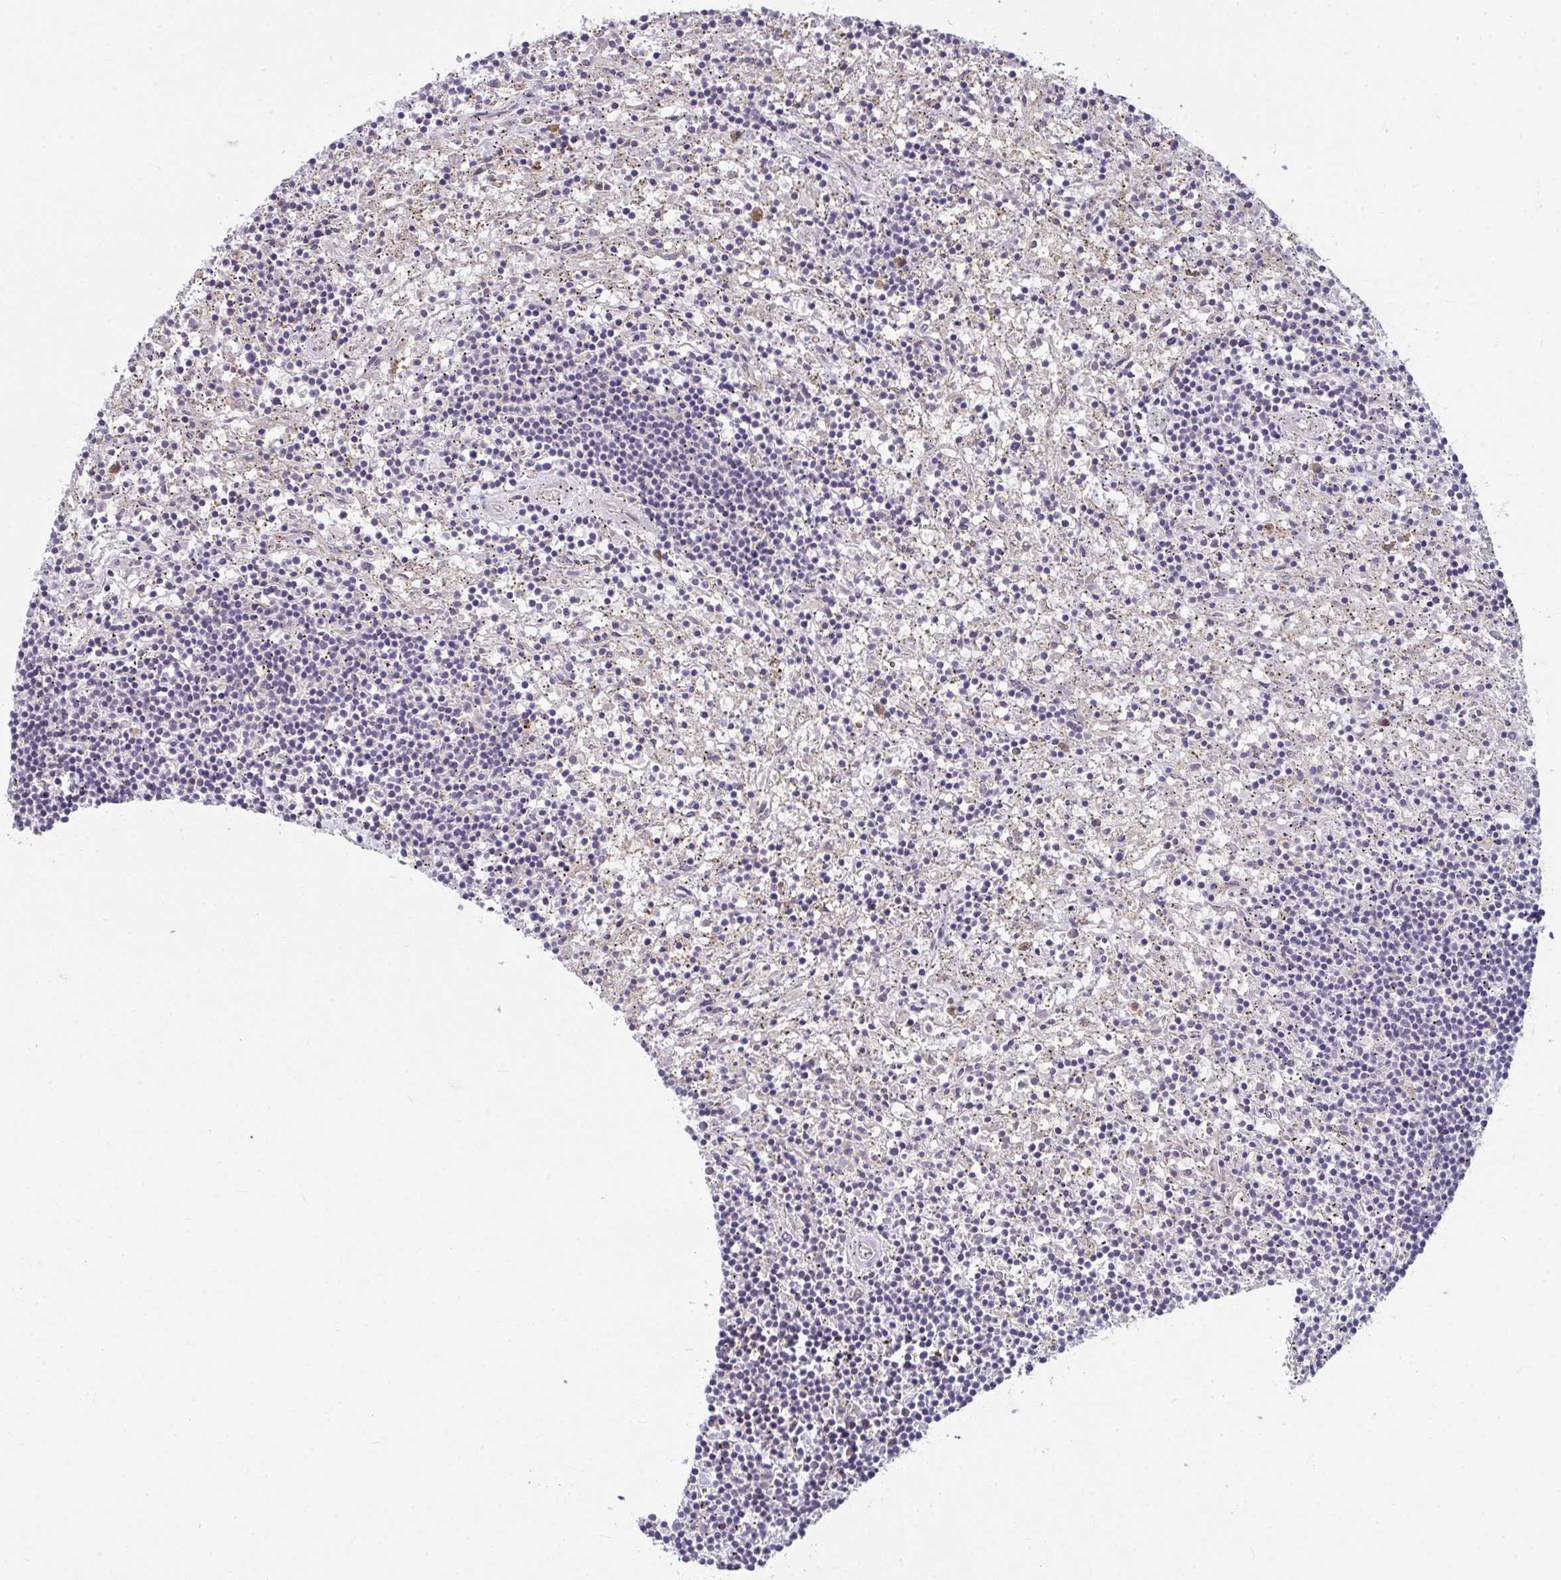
{"staining": {"intensity": "negative", "quantity": "none", "location": "none"}, "tissue": "lymphoma", "cell_type": "Tumor cells", "image_type": "cancer", "snomed": [{"axis": "morphology", "description": "Malignant lymphoma, non-Hodgkin's type, Low grade"}, {"axis": "topography", "description": "Spleen"}], "caption": "There is no significant positivity in tumor cells of malignant lymphoma, non-Hodgkin's type (low-grade).", "gene": "GLTPD2", "patient": {"sex": "male", "age": 76}}